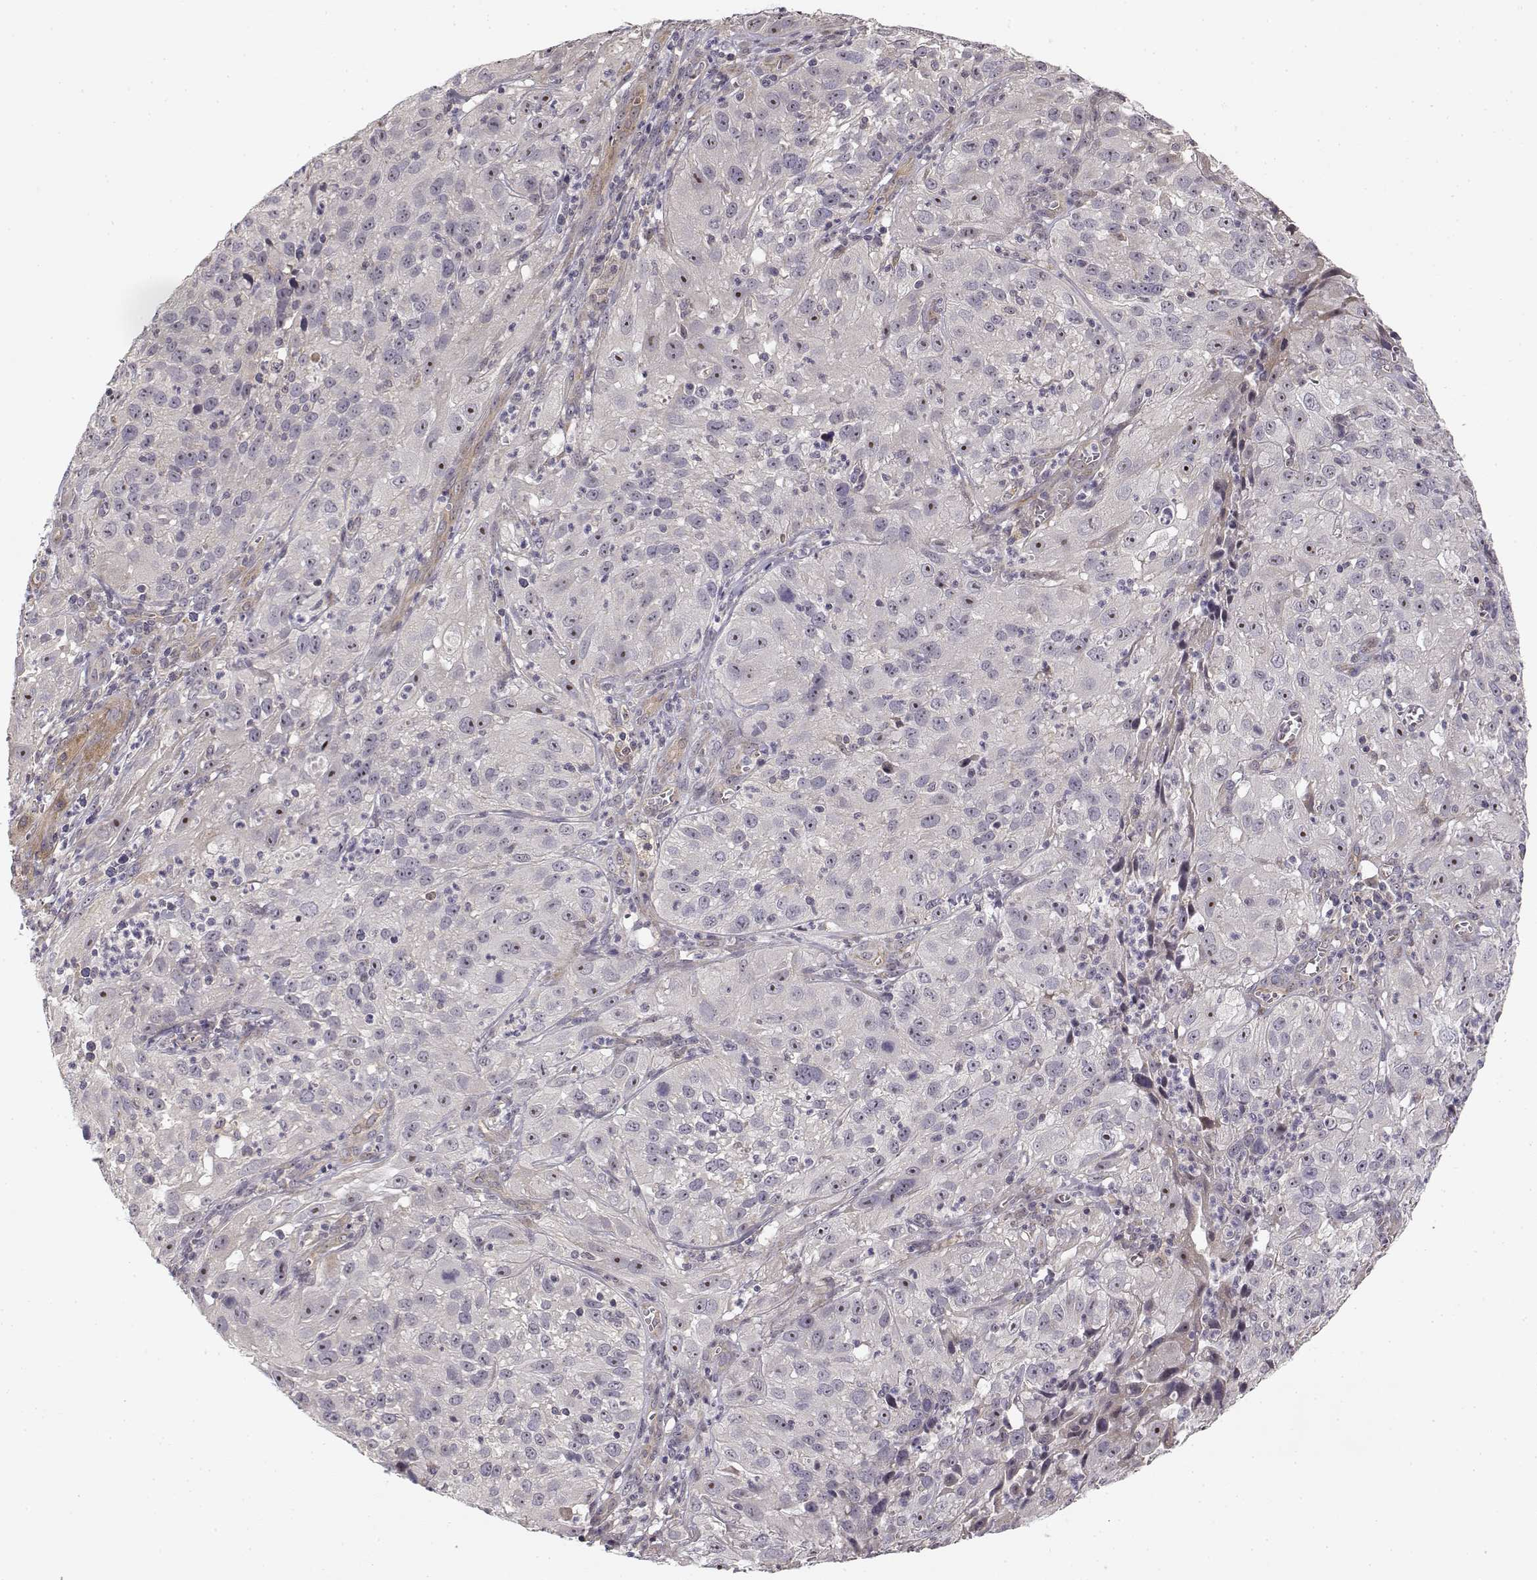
{"staining": {"intensity": "negative", "quantity": "none", "location": "none"}, "tissue": "cervical cancer", "cell_type": "Tumor cells", "image_type": "cancer", "snomed": [{"axis": "morphology", "description": "Squamous cell carcinoma, NOS"}, {"axis": "topography", "description": "Cervix"}], "caption": "There is no significant expression in tumor cells of cervical cancer (squamous cell carcinoma).", "gene": "MED12L", "patient": {"sex": "female", "age": 32}}